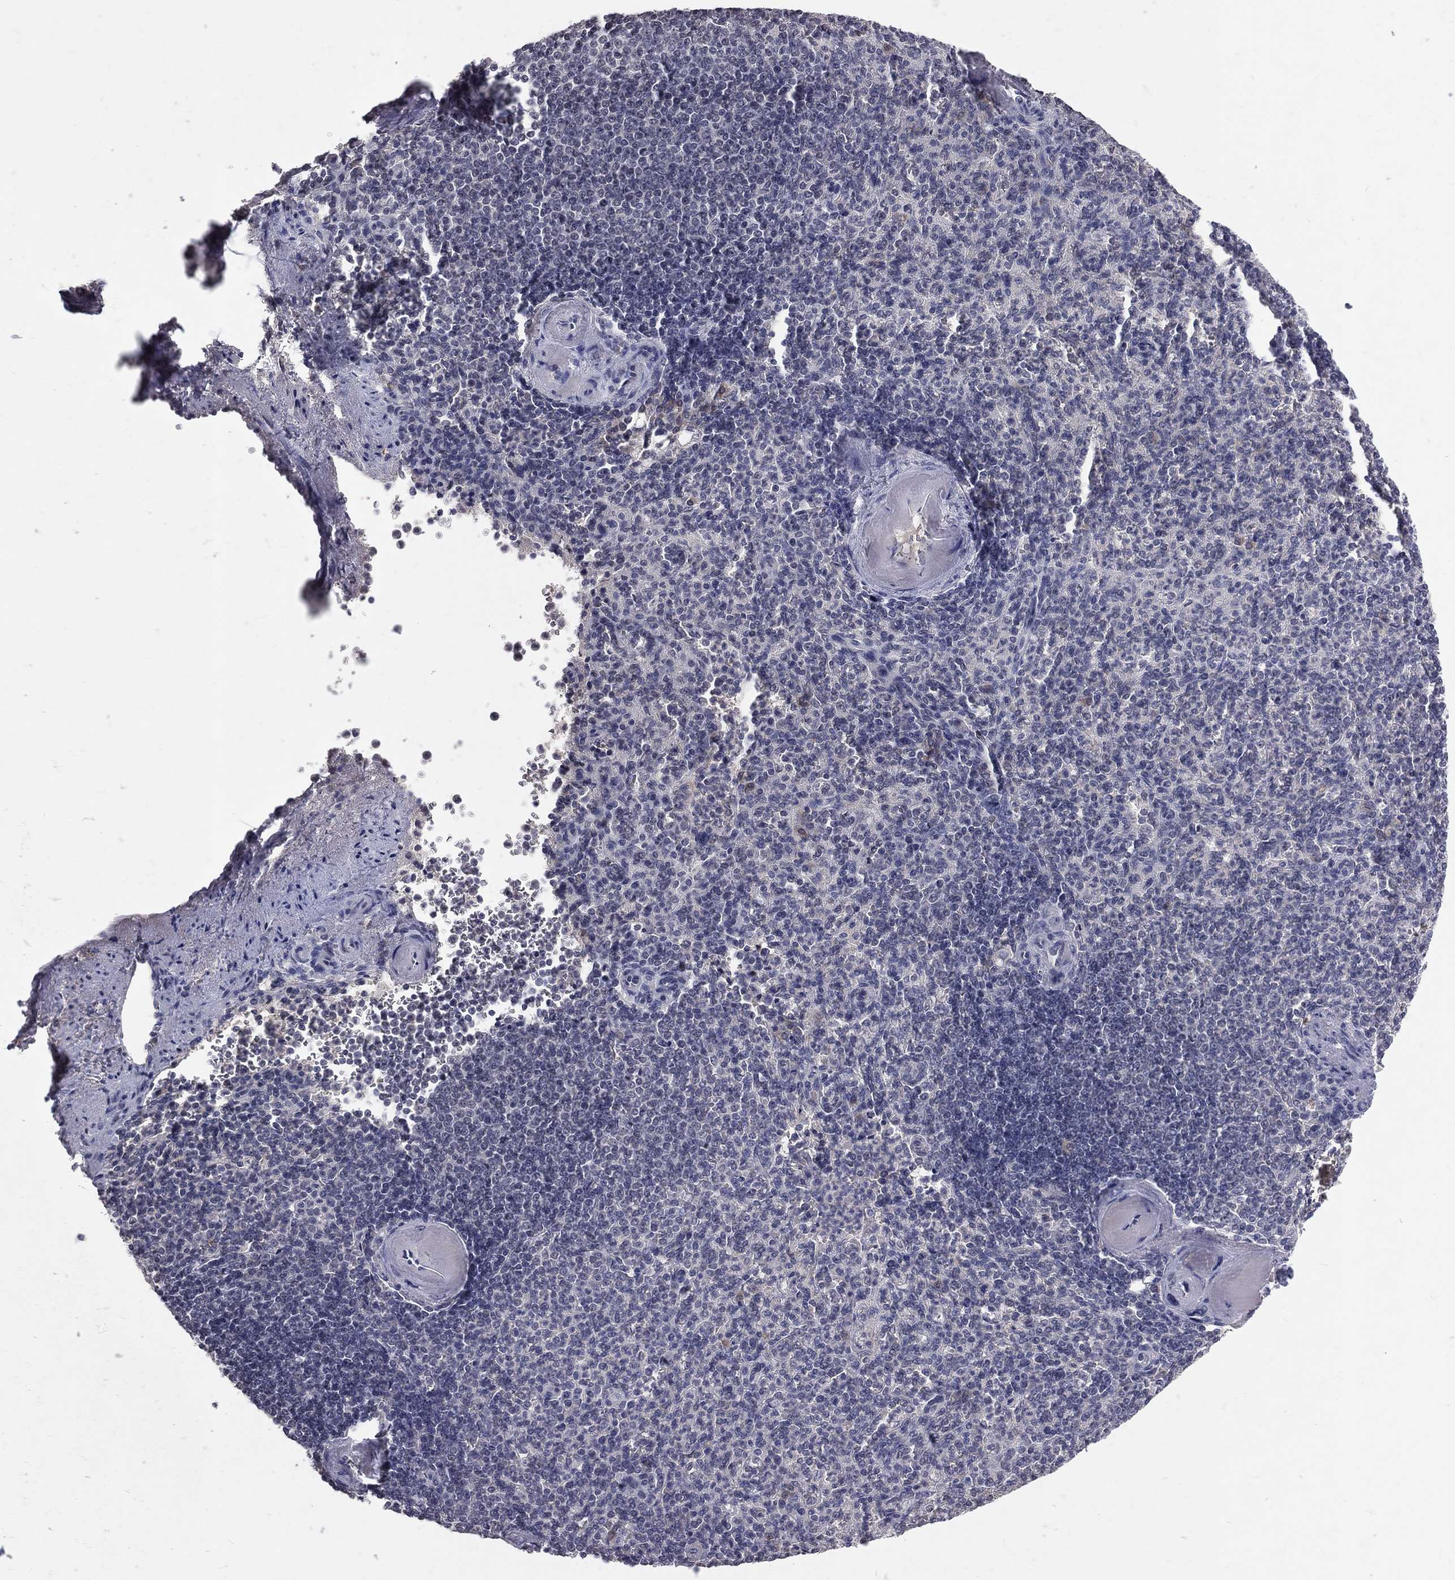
{"staining": {"intensity": "negative", "quantity": "none", "location": "none"}, "tissue": "spleen", "cell_type": "Cells in red pulp", "image_type": "normal", "snomed": [{"axis": "morphology", "description": "Normal tissue, NOS"}, {"axis": "topography", "description": "Spleen"}], "caption": "Cells in red pulp show no significant protein positivity in normal spleen.", "gene": "DSG4", "patient": {"sex": "female", "age": 74}}